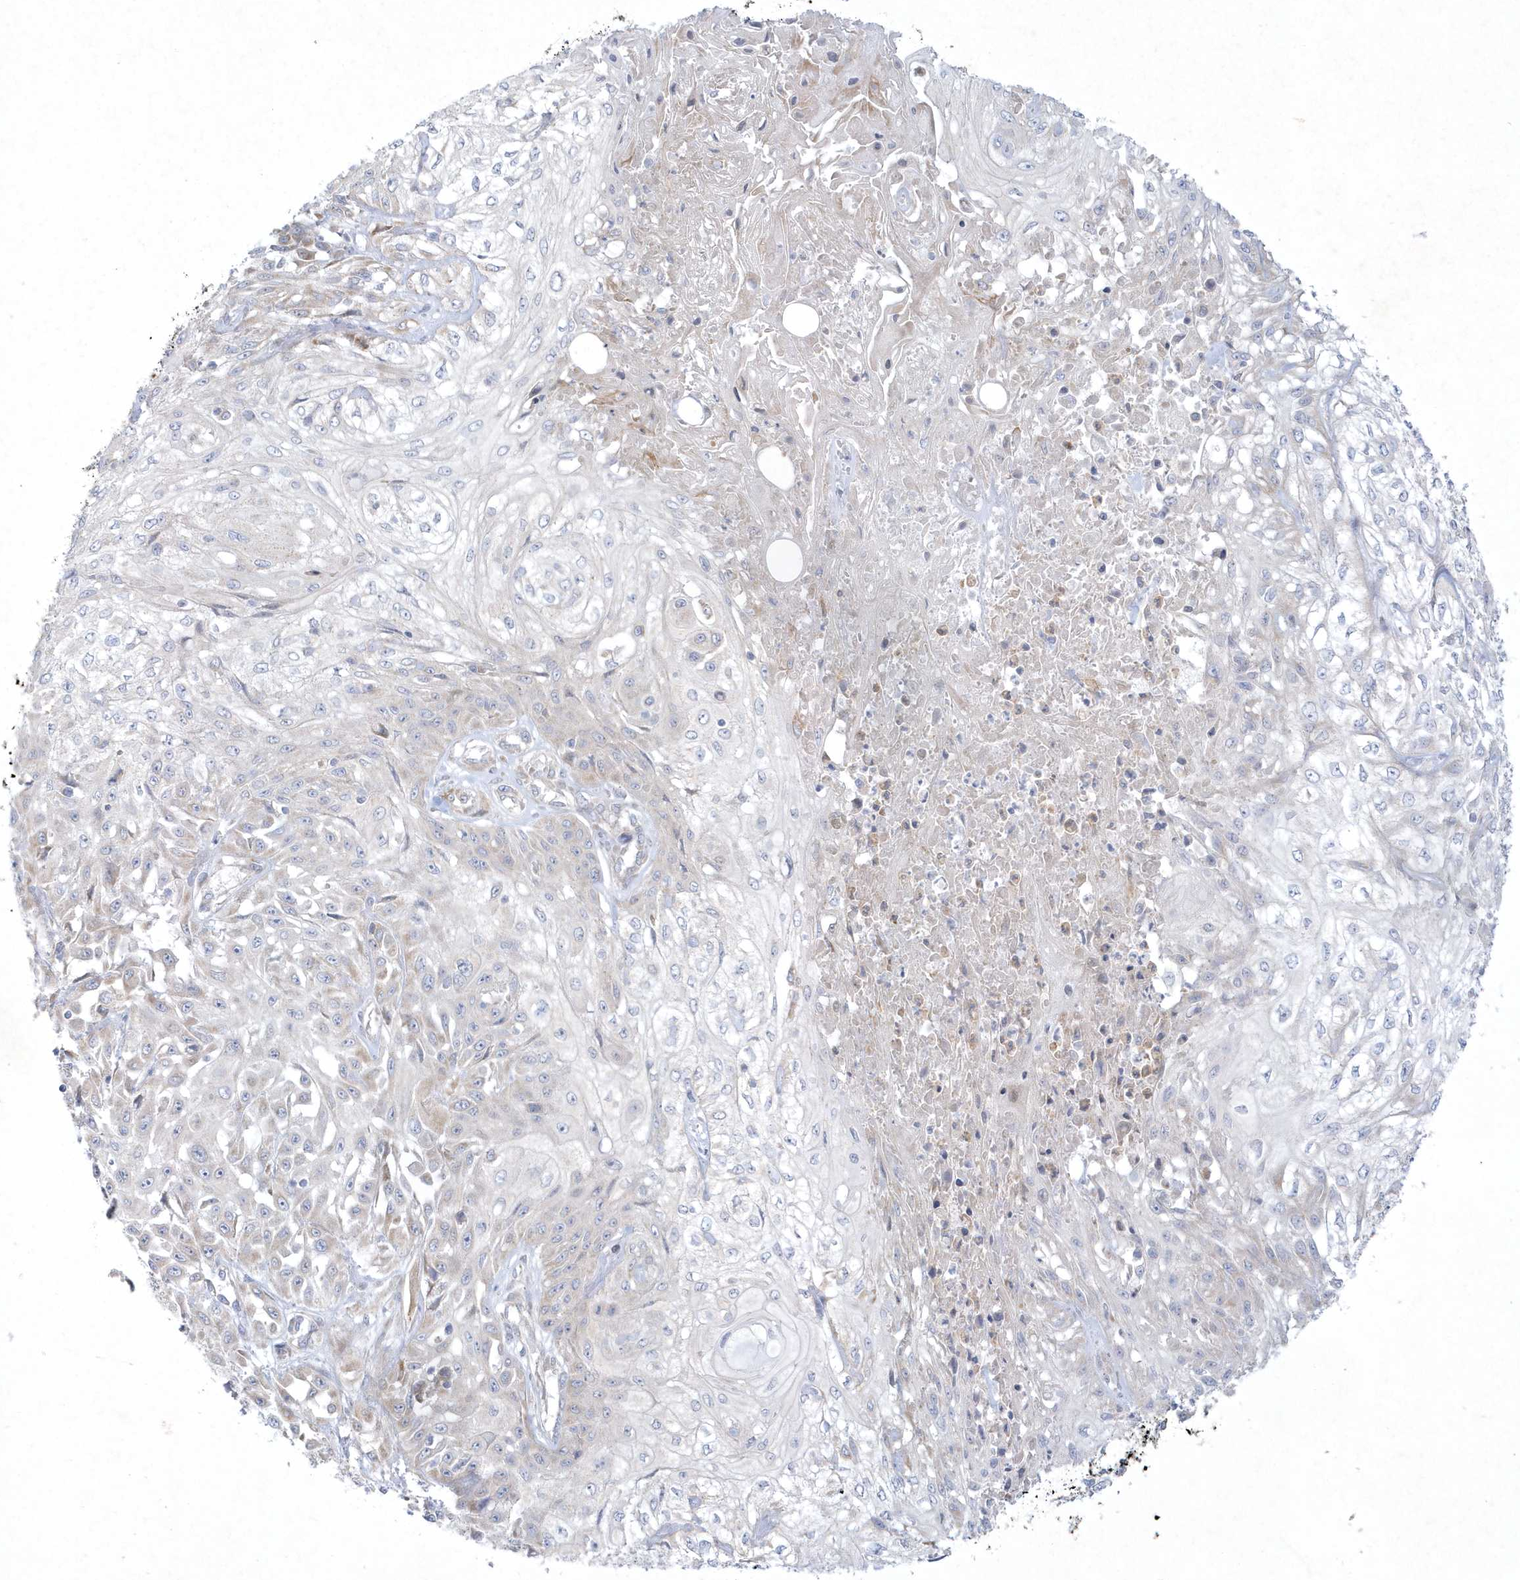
{"staining": {"intensity": "negative", "quantity": "none", "location": "none"}, "tissue": "skin cancer", "cell_type": "Tumor cells", "image_type": "cancer", "snomed": [{"axis": "morphology", "description": "Squamous cell carcinoma, NOS"}, {"axis": "morphology", "description": "Squamous cell carcinoma, metastatic, NOS"}, {"axis": "topography", "description": "Skin"}, {"axis": "topography", "description": "Lymph node"}], "caption": "This is a photomicrograph of immunohistochemistry staining of metastatic squamous cell carcinoma (skin), which shows no expression in tumor cells.", "gene": "LARS1", "patient": {"sex": "male", "age": 75}}